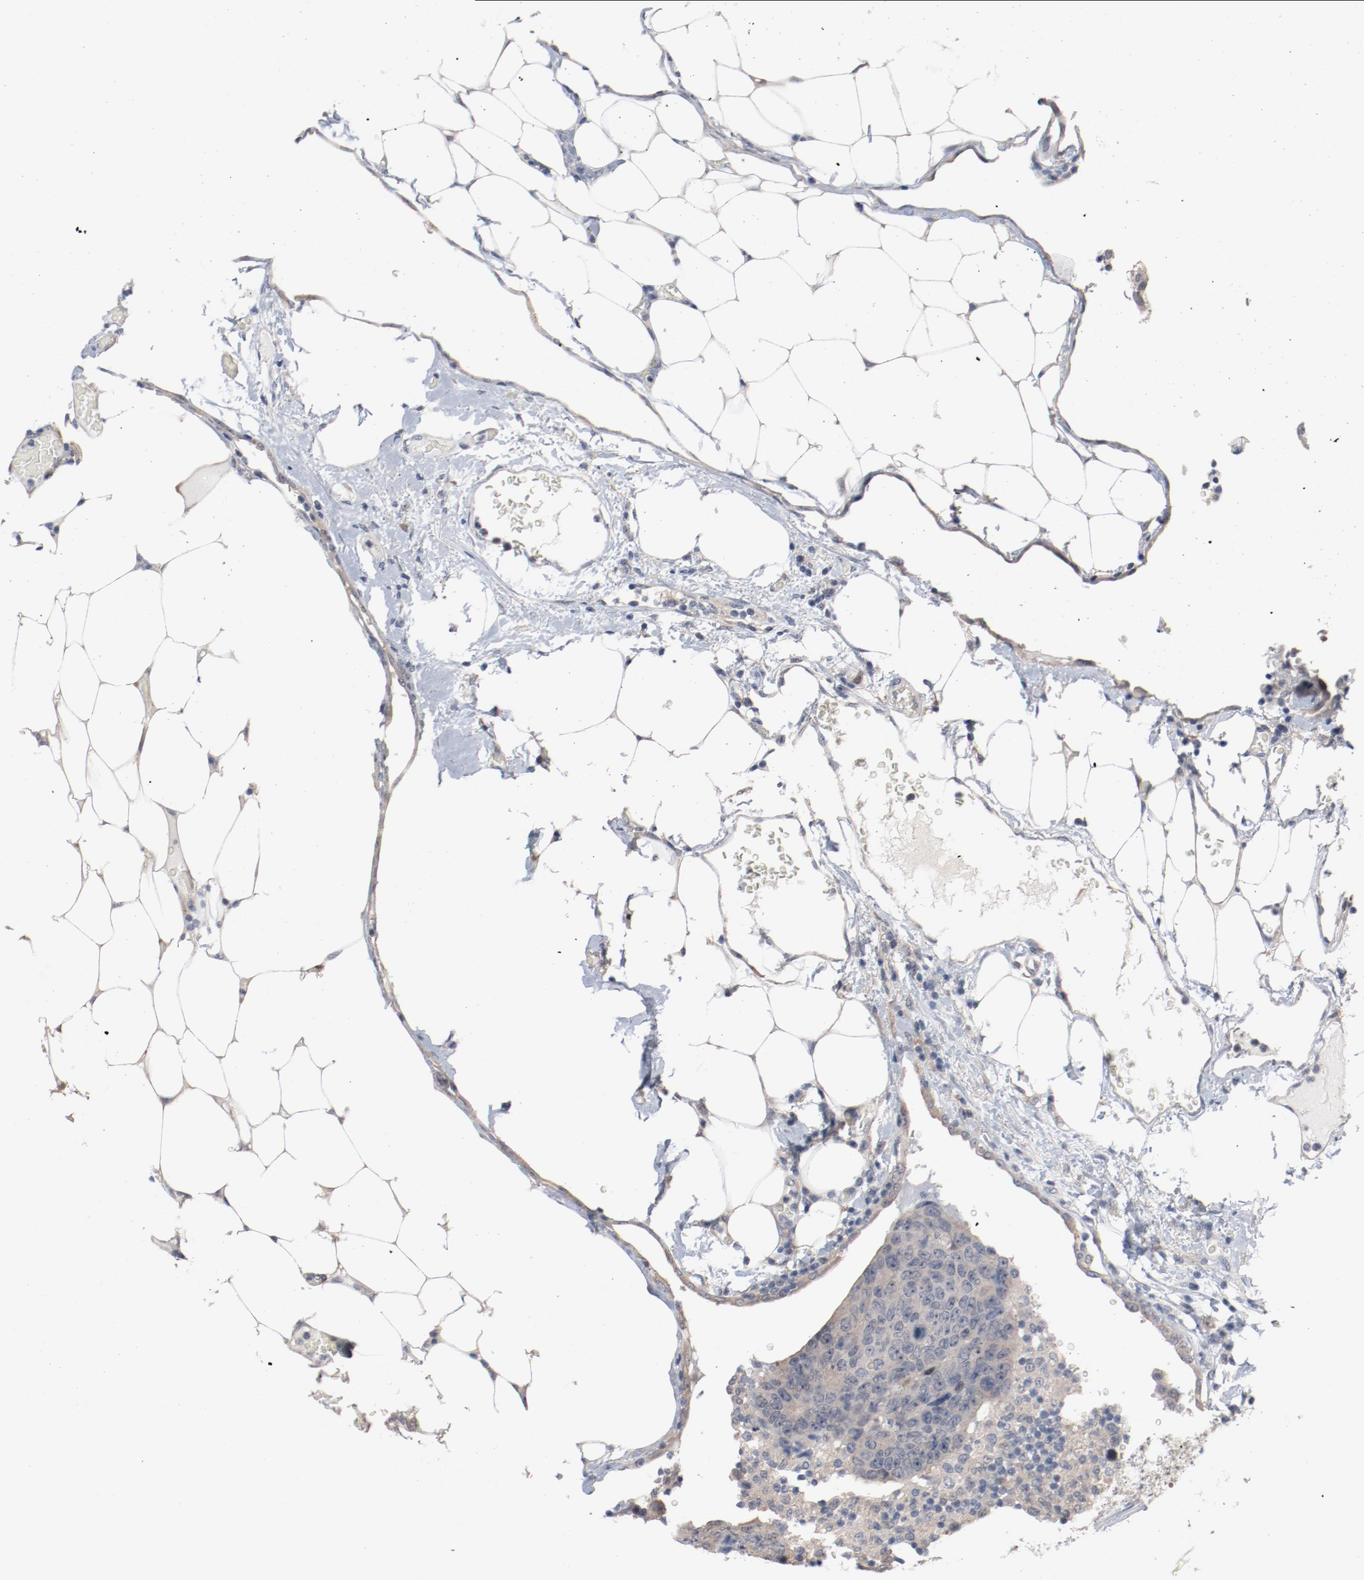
{"staining": {"intensity": "weak", "quantity": ">75%", "location": "cytoplasmic/membranous"}, "tissue": "colorectal cancer", "cell_type": "Tumor cells", "image_type": "cancer", "snomed": [{"axis": "morphology", "description": "Adenocarcinoma, NOS"}, {"axis": "topography", "description": "Colon"}], "caption": "Immunohistochemistry micrograph of human colorectal cancer (adenocarcinoma) stained for a protein (brown), which shows low levels of weak cytoplasmic/membranous staining in about >75% of tumor cells.", "gene": "DNAL4", "patient": {"sex": "female", "age": 86}}